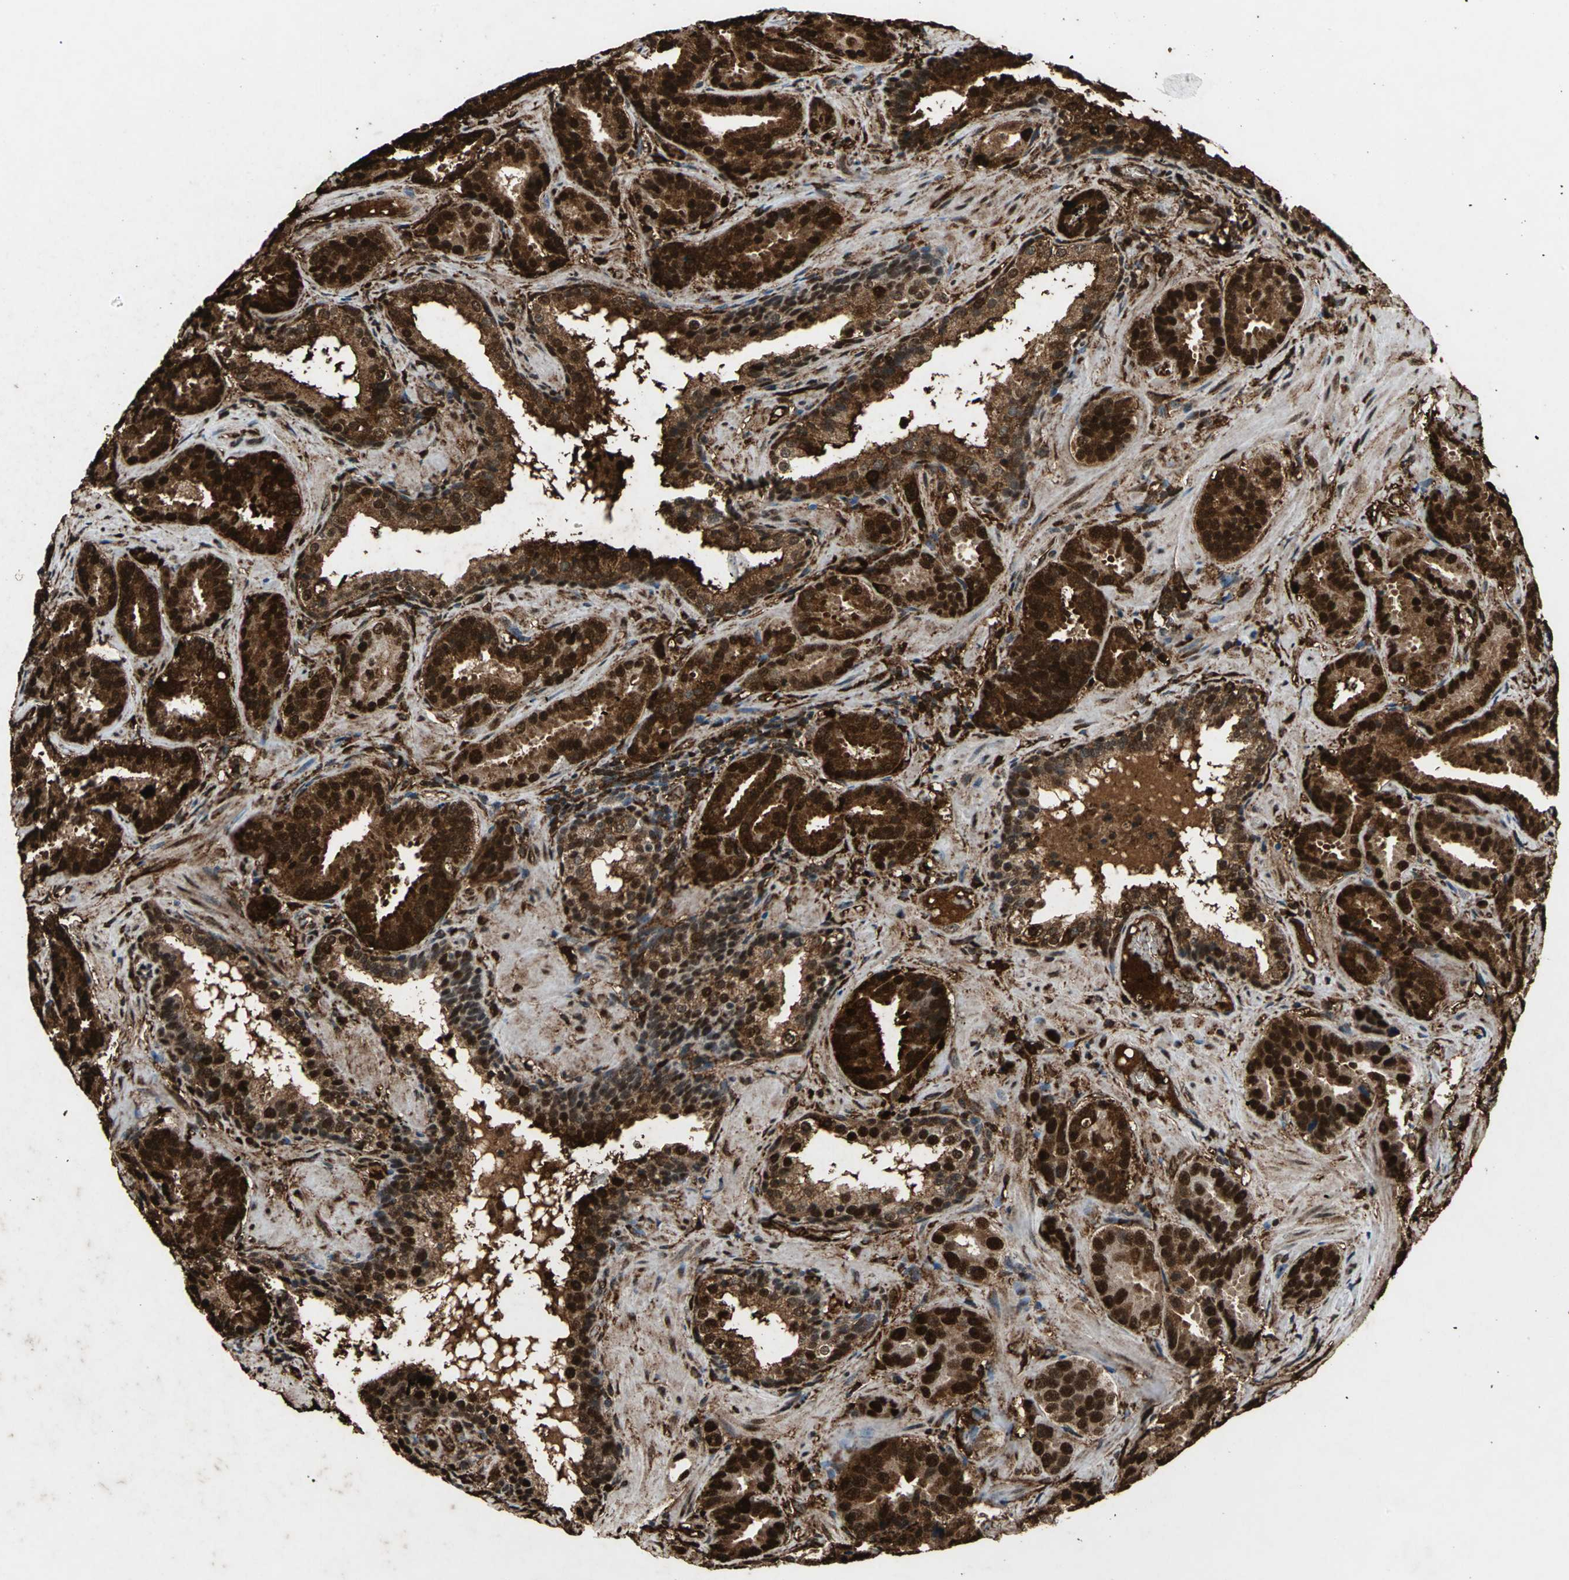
{"staining": {"intensity": "strong", "quantity": ">75%", "location": "cytoplasmic/membranous,nuclear"}, "tissue": "prostate cancer", "cell_type": "Tumor cells", "image_type": "cancer", "snomed": [{"axis": "morphology", "description": "Adenocarcinoma, Low grade"}, {"axis": "topography", "description": "Prostate"}], "caption": "A high-resolution histopathology image shows IHC staining of prostate cancer, which demonstrates strong cytoplasmic/membranous and nuclear positivity in approximately >75% of tumor cells. The protein is stained brown, and the nuclei are stained in blue (DAB IHC with brightfield microscopy, high magnification).", "gene": "ANP32A", "patient": {"sex": "male", "age": 59}}